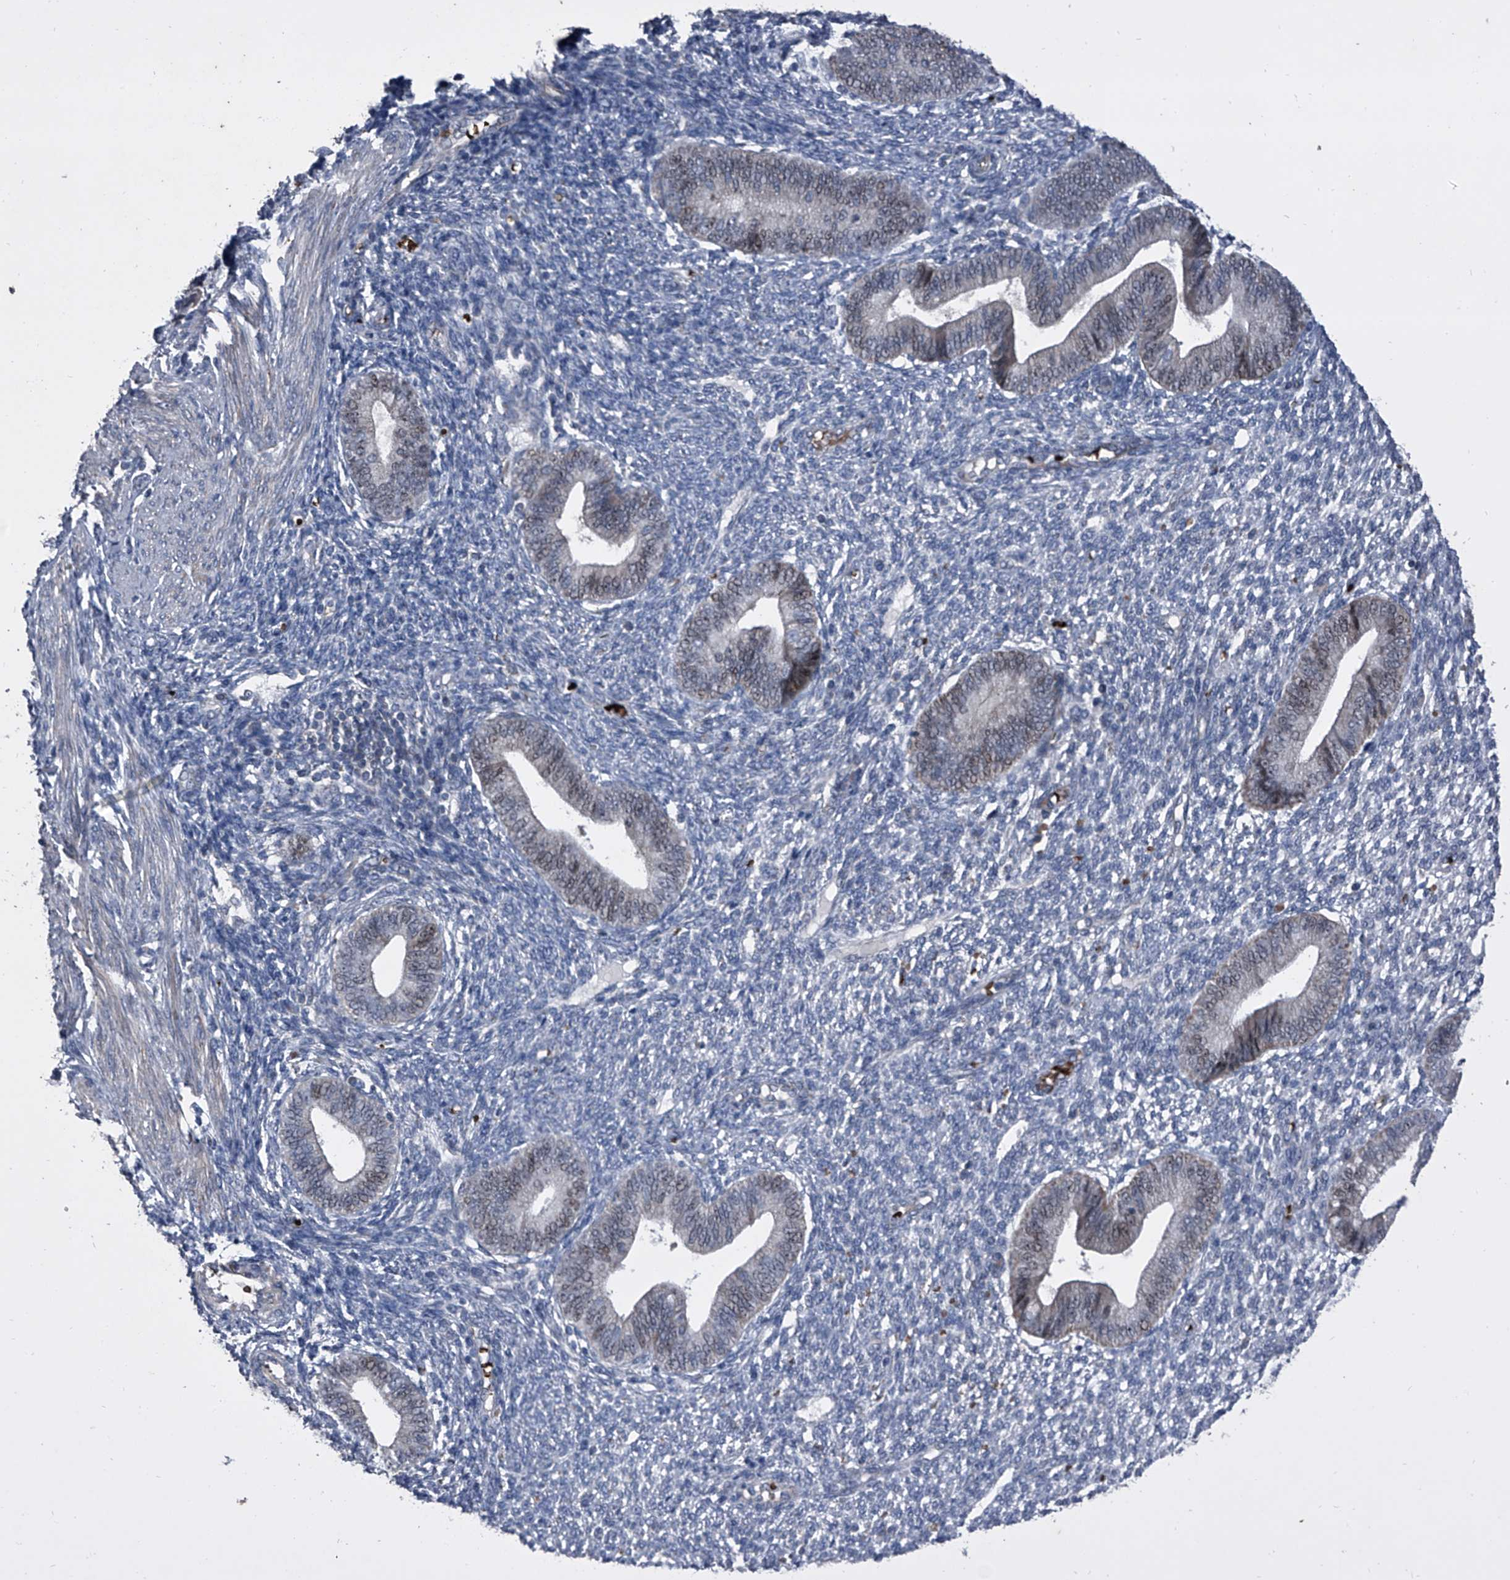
{"staining": {"intensity": "negative", "quantity": "none", "location": "none"}, "tissue": "endometrium", "cell_type": "Cells in endometrial stroma", "image_type": "normal", "snomed": [{"axis": "morphology", "description": "Normal tissue, NOS"}, {"axis": "topography", "description": "Endometrium"}], "caption": "Immunohistochemical staining of normal endometrium shows no significant staining in cells in endometrial stroma. (Brightfield microscopy of DAB (3,3'-diaminobenzidine) immunohistochemistry at high magnification).", "gene": "CEP85L", "patient": {"sex": "female", "age": 46}}